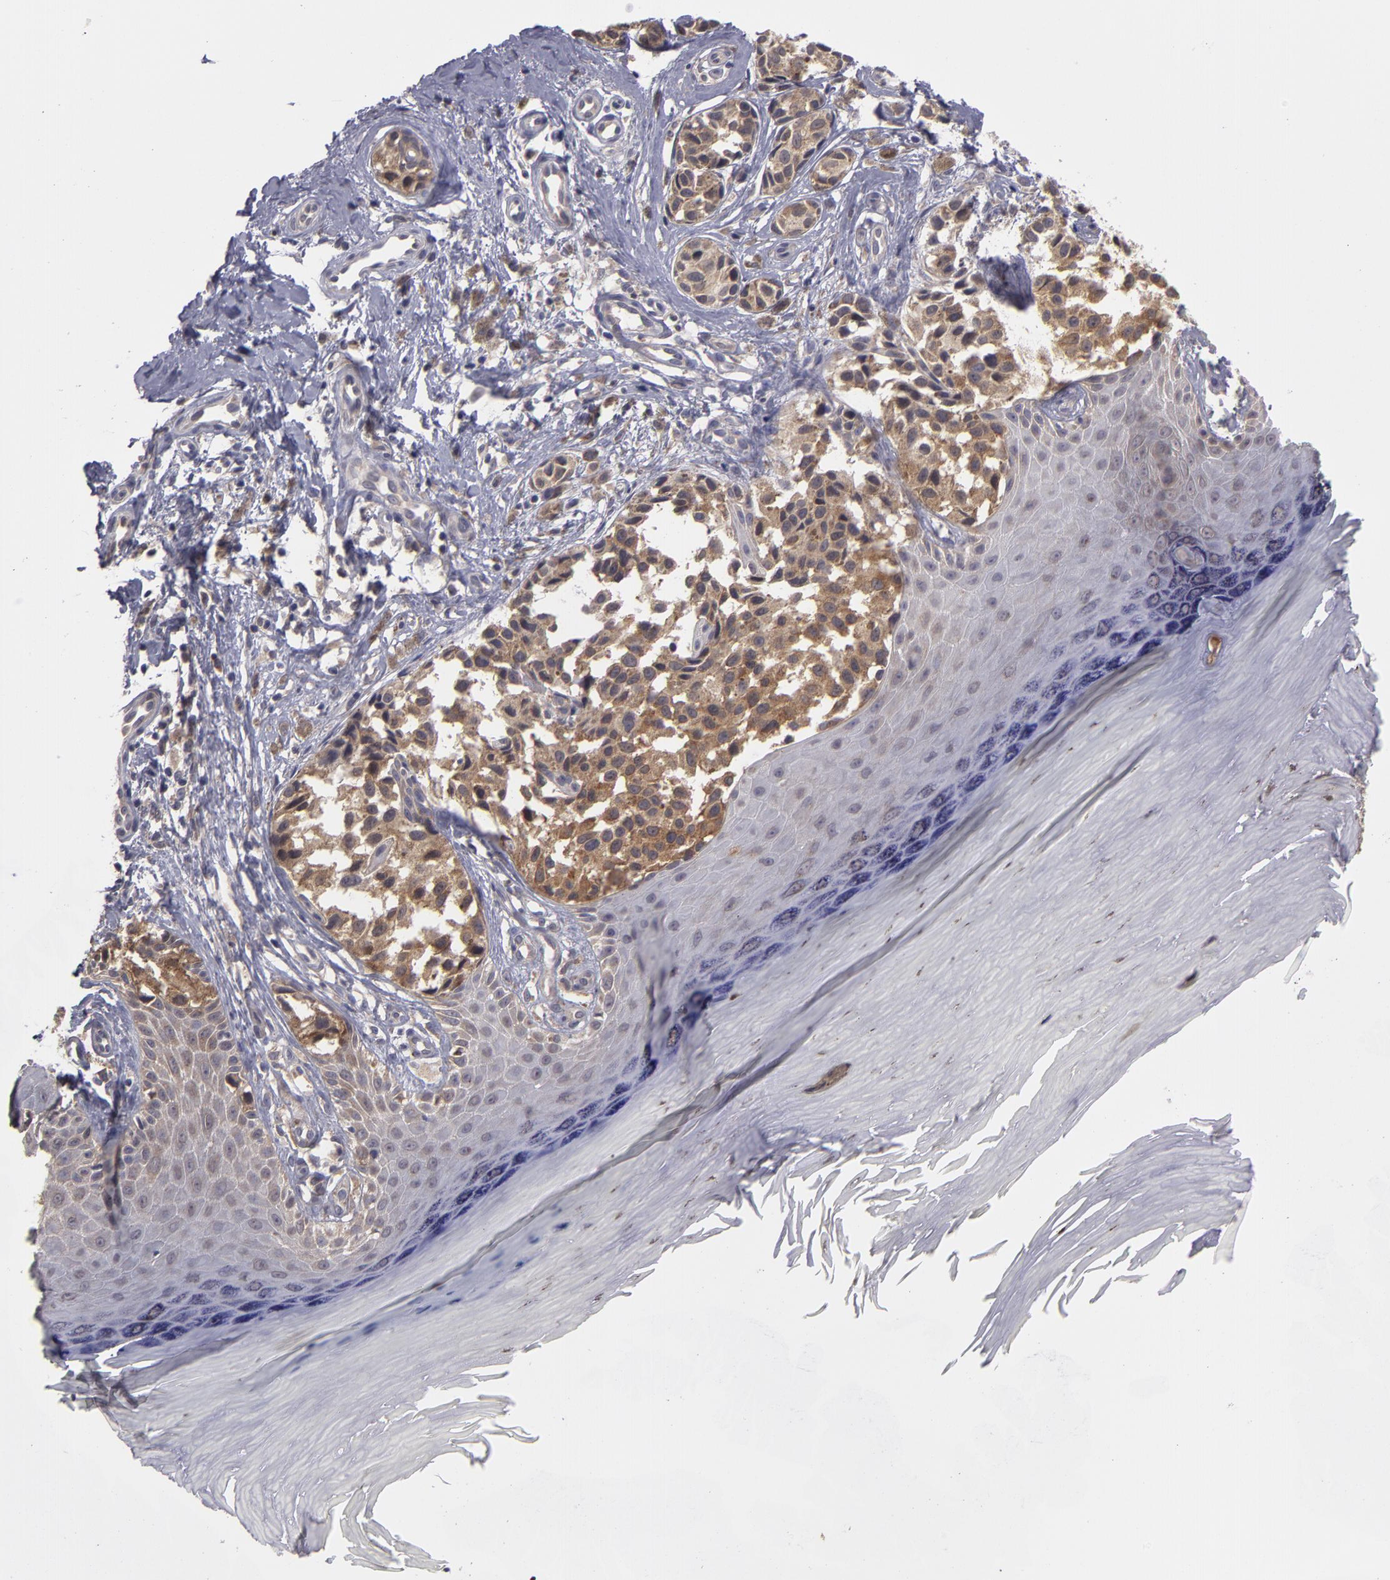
{"staining": {"intensity": "strong", "quantity": ">75%", "location": "cytoplasmic/membranous"}, "tissue": "melanoma", "cell_type": "Tumor cells", "image_type": "cancer", "snomed": [{"axis": "morphology", "description": "Malignant melanoma, NOS"}, {"axis": "topography", "description": "Skin"}], "caption": "Immunohistochemical staining of human melanoma exhibits high levels of strong cytoplasmic/membranous protein positivity in about >75% of tumor cells.", "gene": "MTHFD1", "patient": {"sex": "male", "age": 79}}